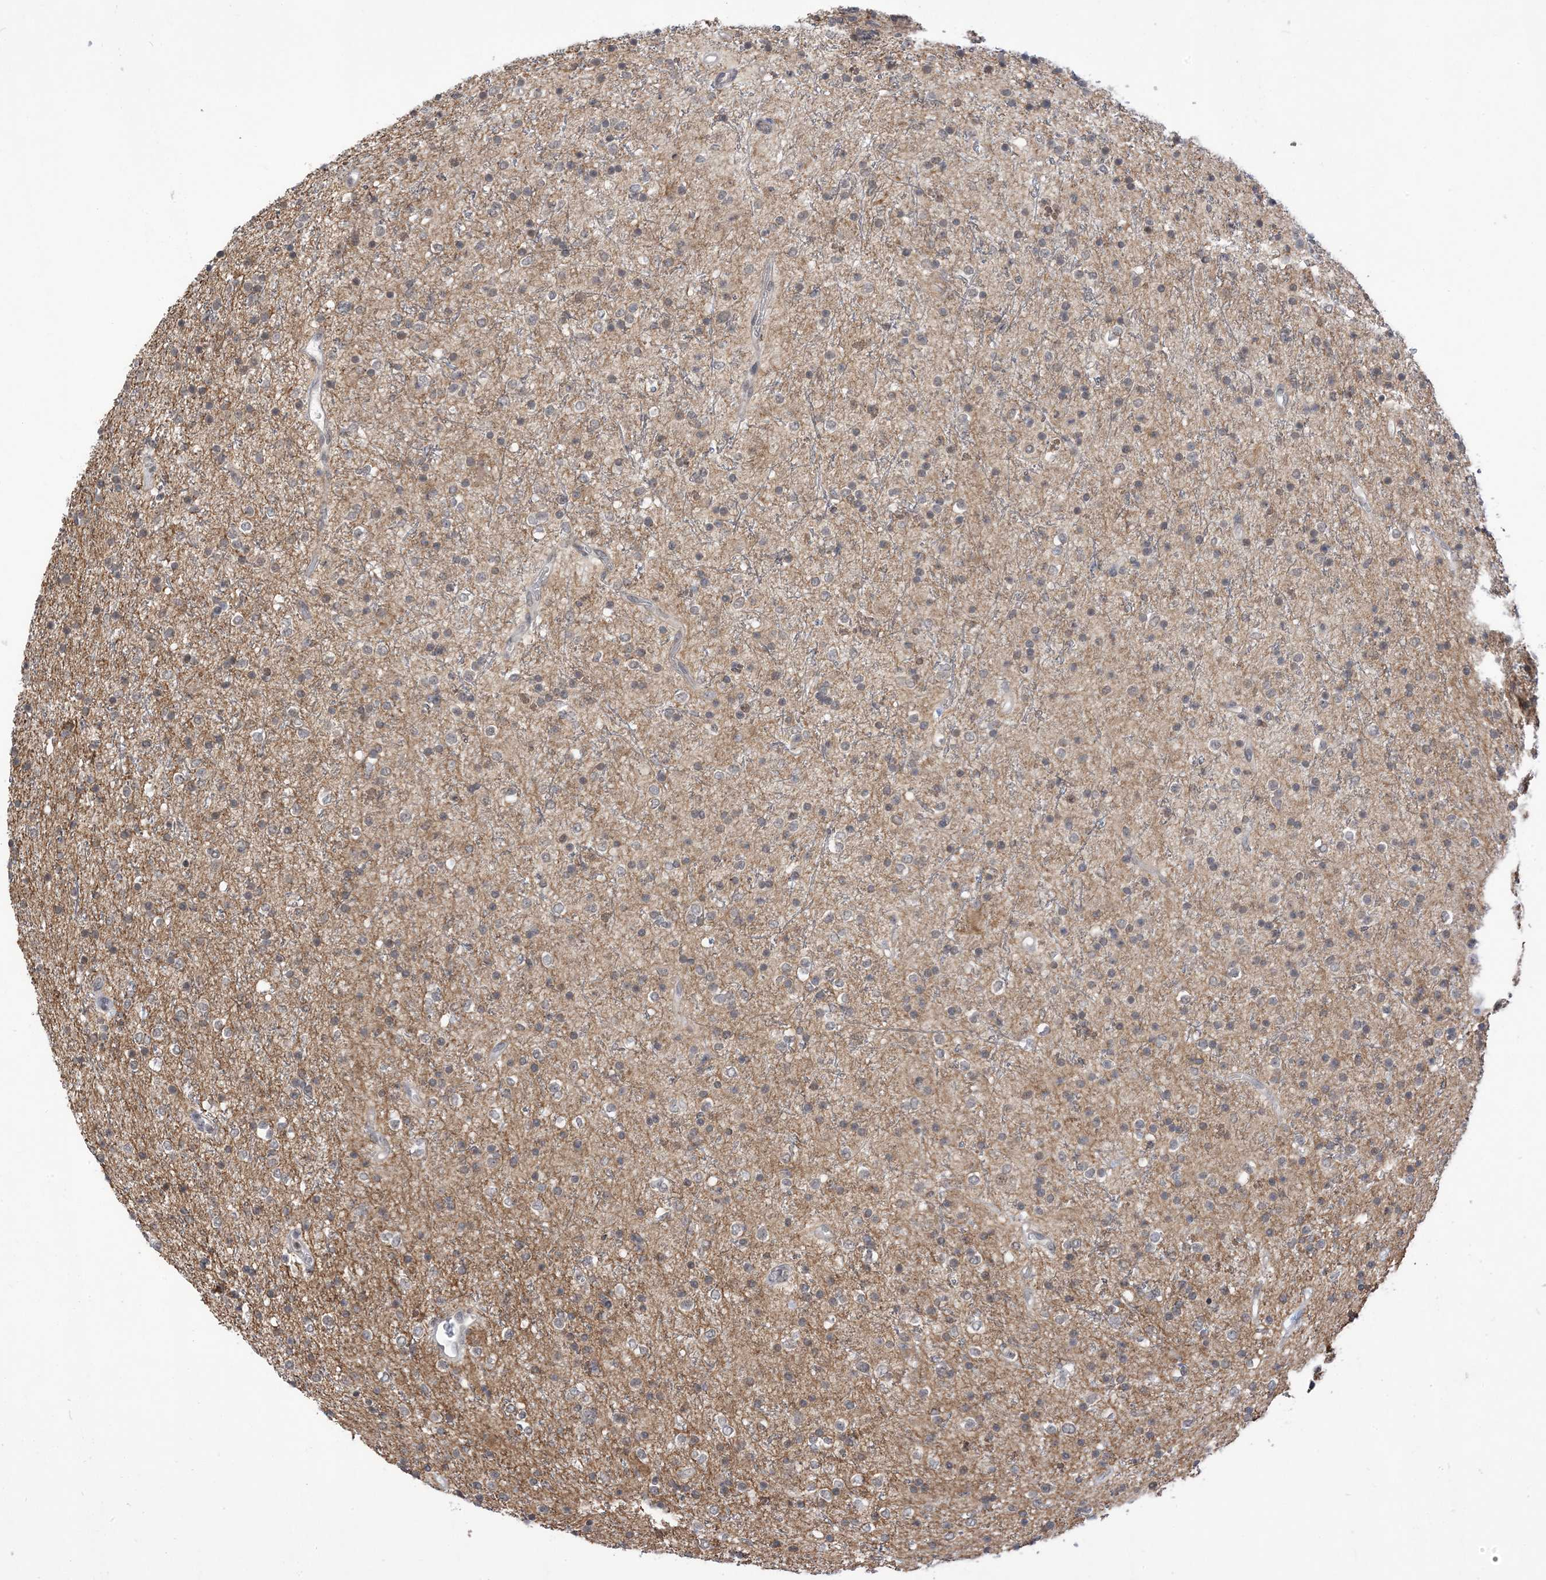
{"staining": {"intensity": "negative", "quantity": "none", "location": "none"}, "tissue": "glioma", "cell_type": "Tumor cells", "image_type": "cancer", "snomed": [{"axis": "morphology", "description": "Glioma, malignant, High grade"}, {"axis": "topography", "description": "Brain"}], "caption": "This photomicrograph is of malignant high-grade glioma stained with immunohistochemistry (IHC) to label a protein in brown with the nuclei are counter-stained blue. There is no positivity in tumor cells.", "gene": "RANBP9", "patient": {"sex": "male", "age": 34}}